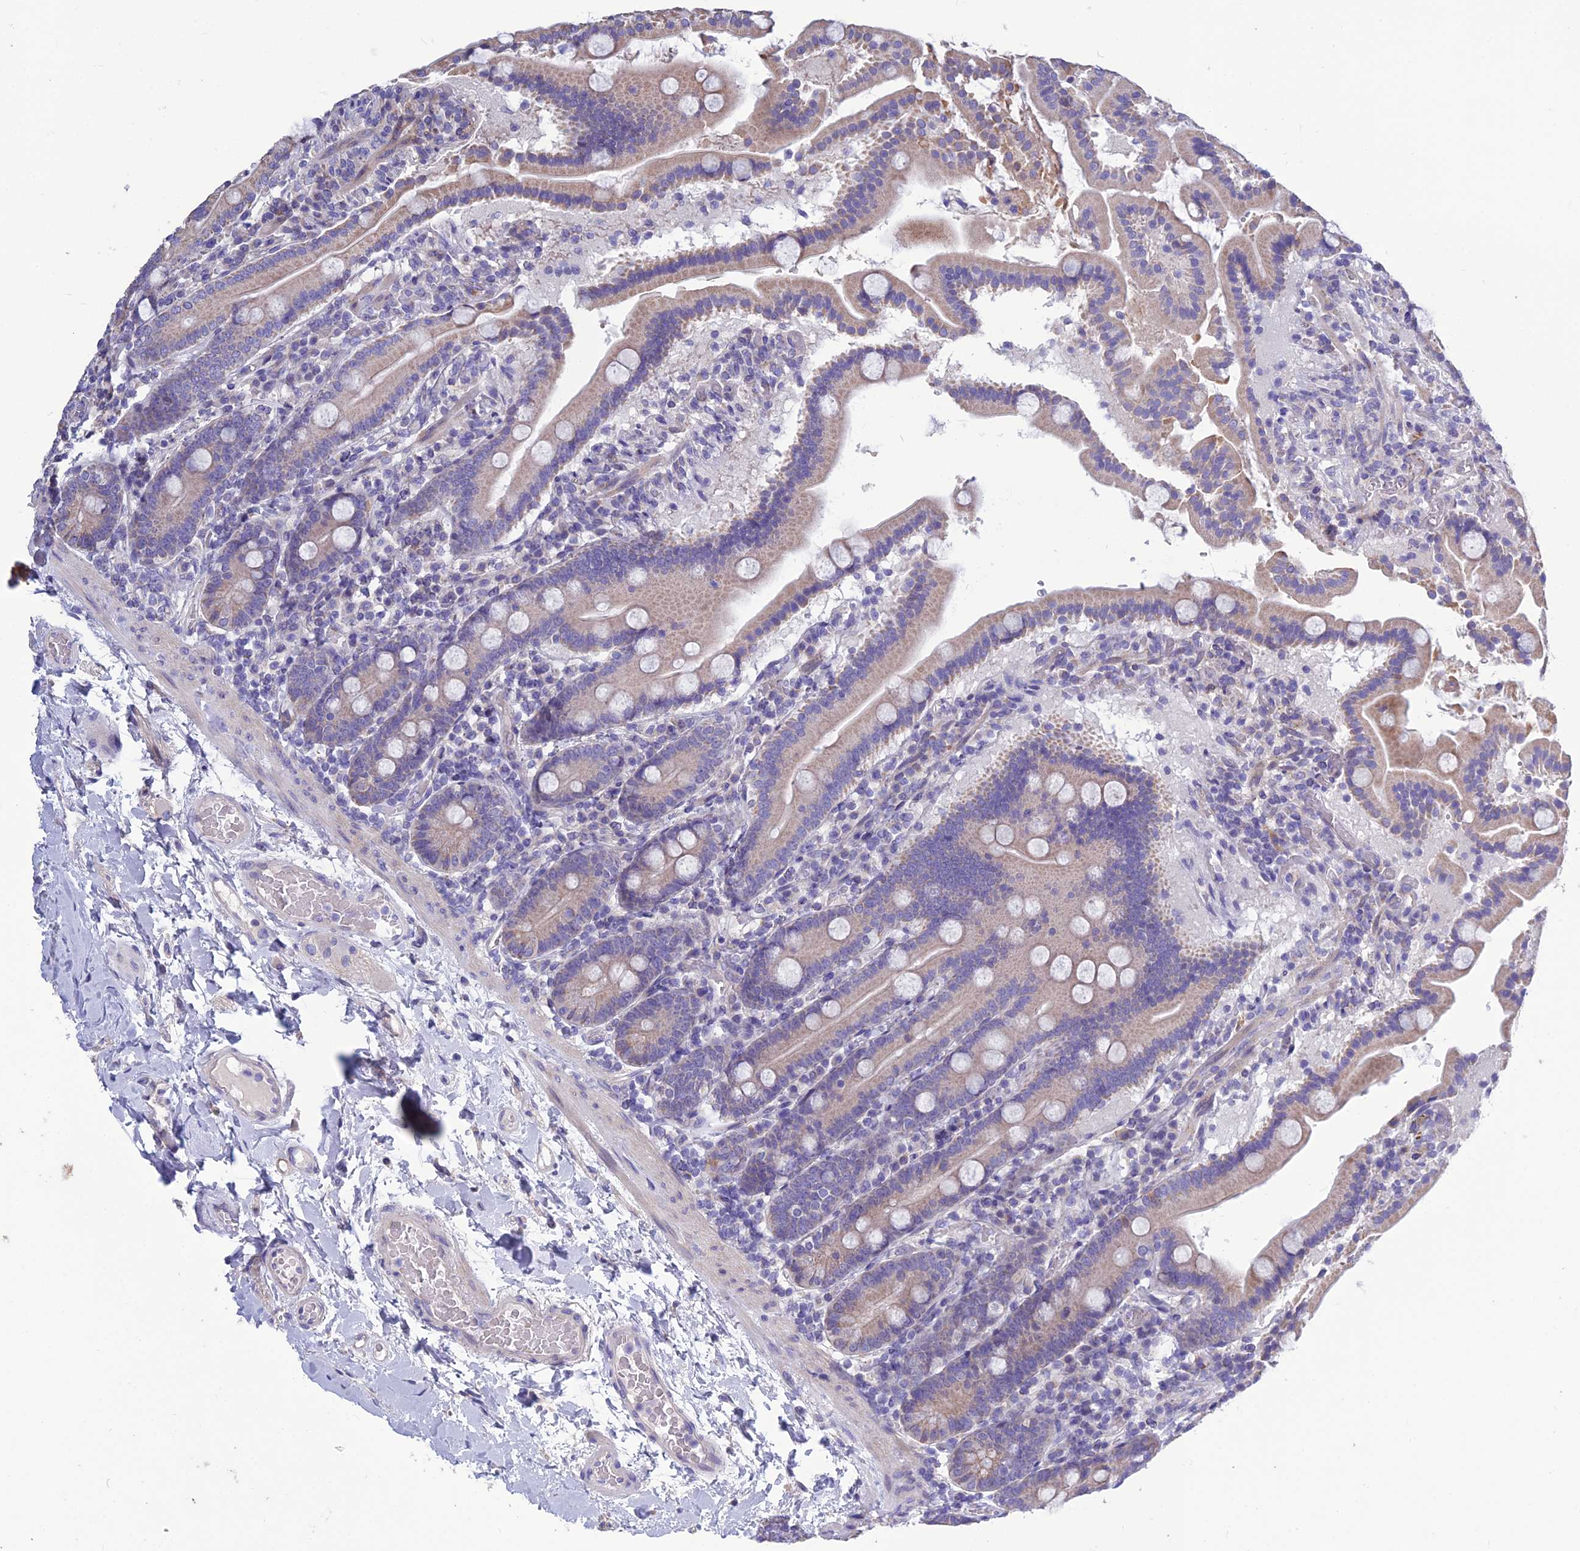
{"staining": {"intensity": "weak", "quantity": ">75%", "location": "cytoplasmic/membranous"}, "tissue": "duodenum", "cell_type": "Glandular cells", "image_type": "normal", "snomed": [{"axis": "morphology", "description": "Normal tissue, NOS"}, {"axis": "topography", "description": "Duodenum"}], "caption": "A high-resolution micrograph shows immunohistochemistry (IHC) staining of benign duodenum, which displays weak cytoplasmic/membranous expression in approximately >75% of glandular cells. Nuclei are stained in blue.", "gene": "BHMT2", "patient": {"sex": "male", "age": 55}}